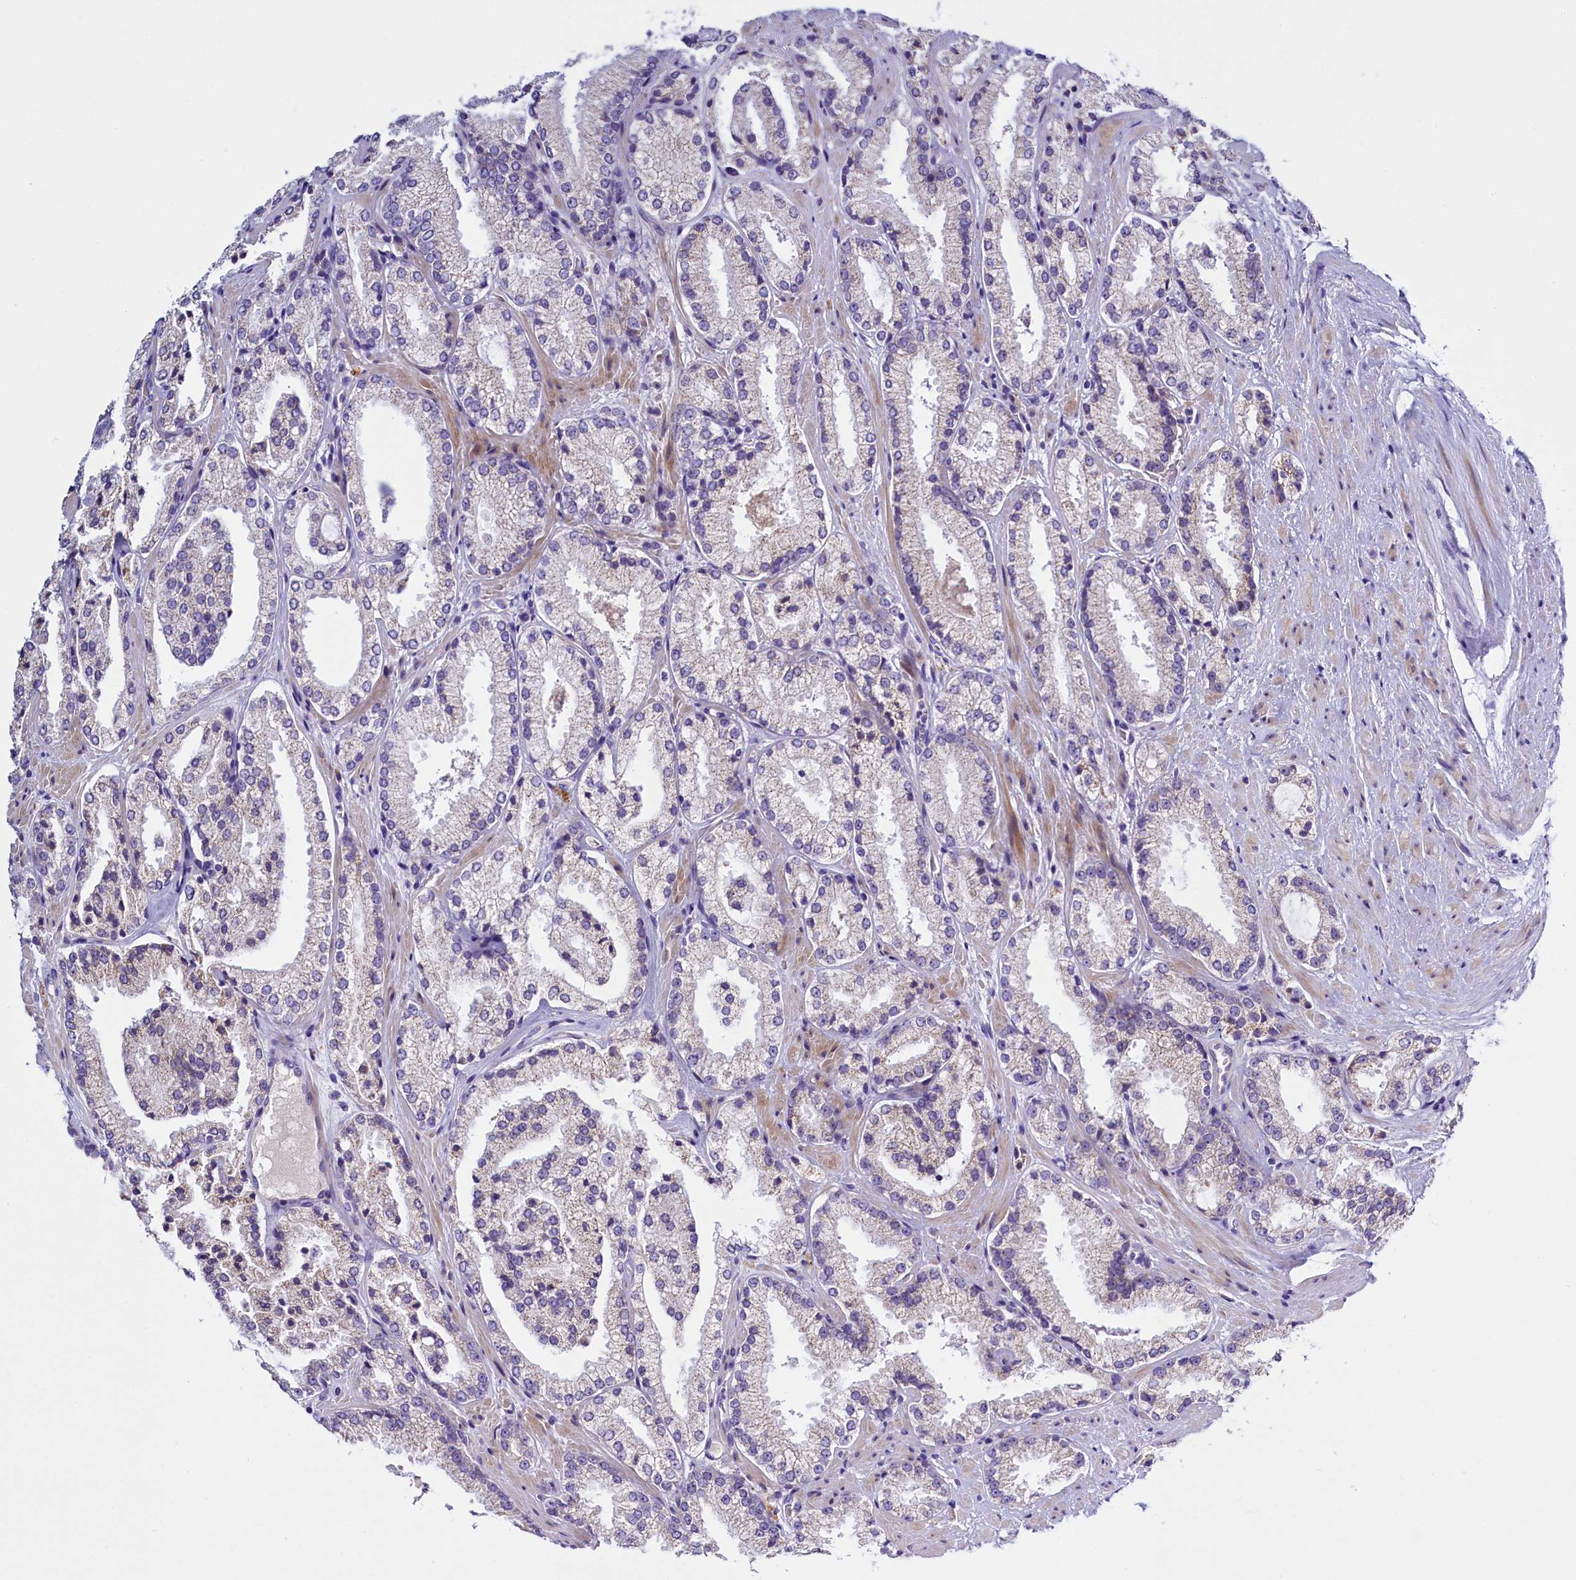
{"staining": {"intensity": "negative", "quantity": "none", "location": "none"}, "tissue": "prostate cancer", "cell_type": "Tumor cells", "image_type": "cancer", "snomed": [{"axis": "morphology", "description": "Adenocarcinoma, High grade"}, {"axis": "topography", "description": "Prostate"}], "caption": "The micrograph exhibits no staining of tumor cells in high-grade adenocarcinoma (prostate). (DAB (3,3'-diaminobenzidine) immunohistochemistry (IHC) visualized using brightfield microscopy, high magnification).", "gene": "RTTN", "patient": {"sex": "male", "age": 73}}